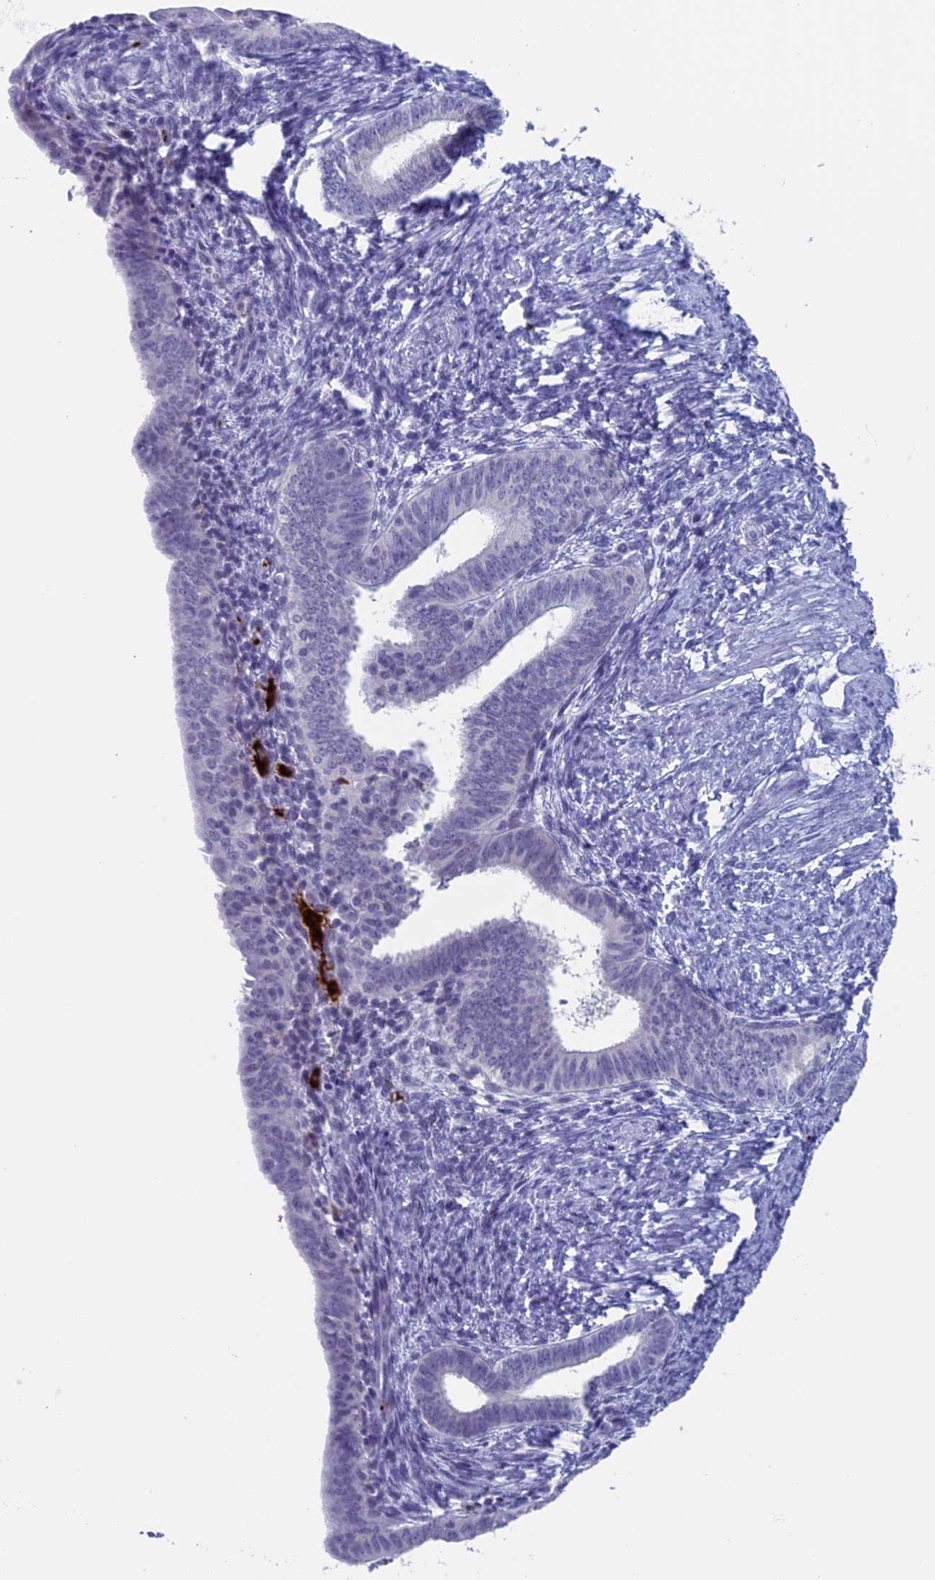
{"staining": {"intensity": "negative", "quantity": "none", "location": "none"}, "tissue": "endometrial cancer", "cell_type": "Tumor cells", "image_type": "cancer", "snomed": [{"axis": "morphology", "description": "Adenocarcinoma, NOS"}, {"axis": "topography", "description": "Endometrium"}], "caption": "Histopathology image shows no significant protein staining in tumor cells of endometrial cancer (adenocarcinoma). Brightfield microscopy of IHC stained with DAB (3,3'-diaminobenzidine) (brown) and hematoxylin (blue), captured at high magnification.", "gene": "AIFM2", "patient": {"sex": "female", "age": 51}}